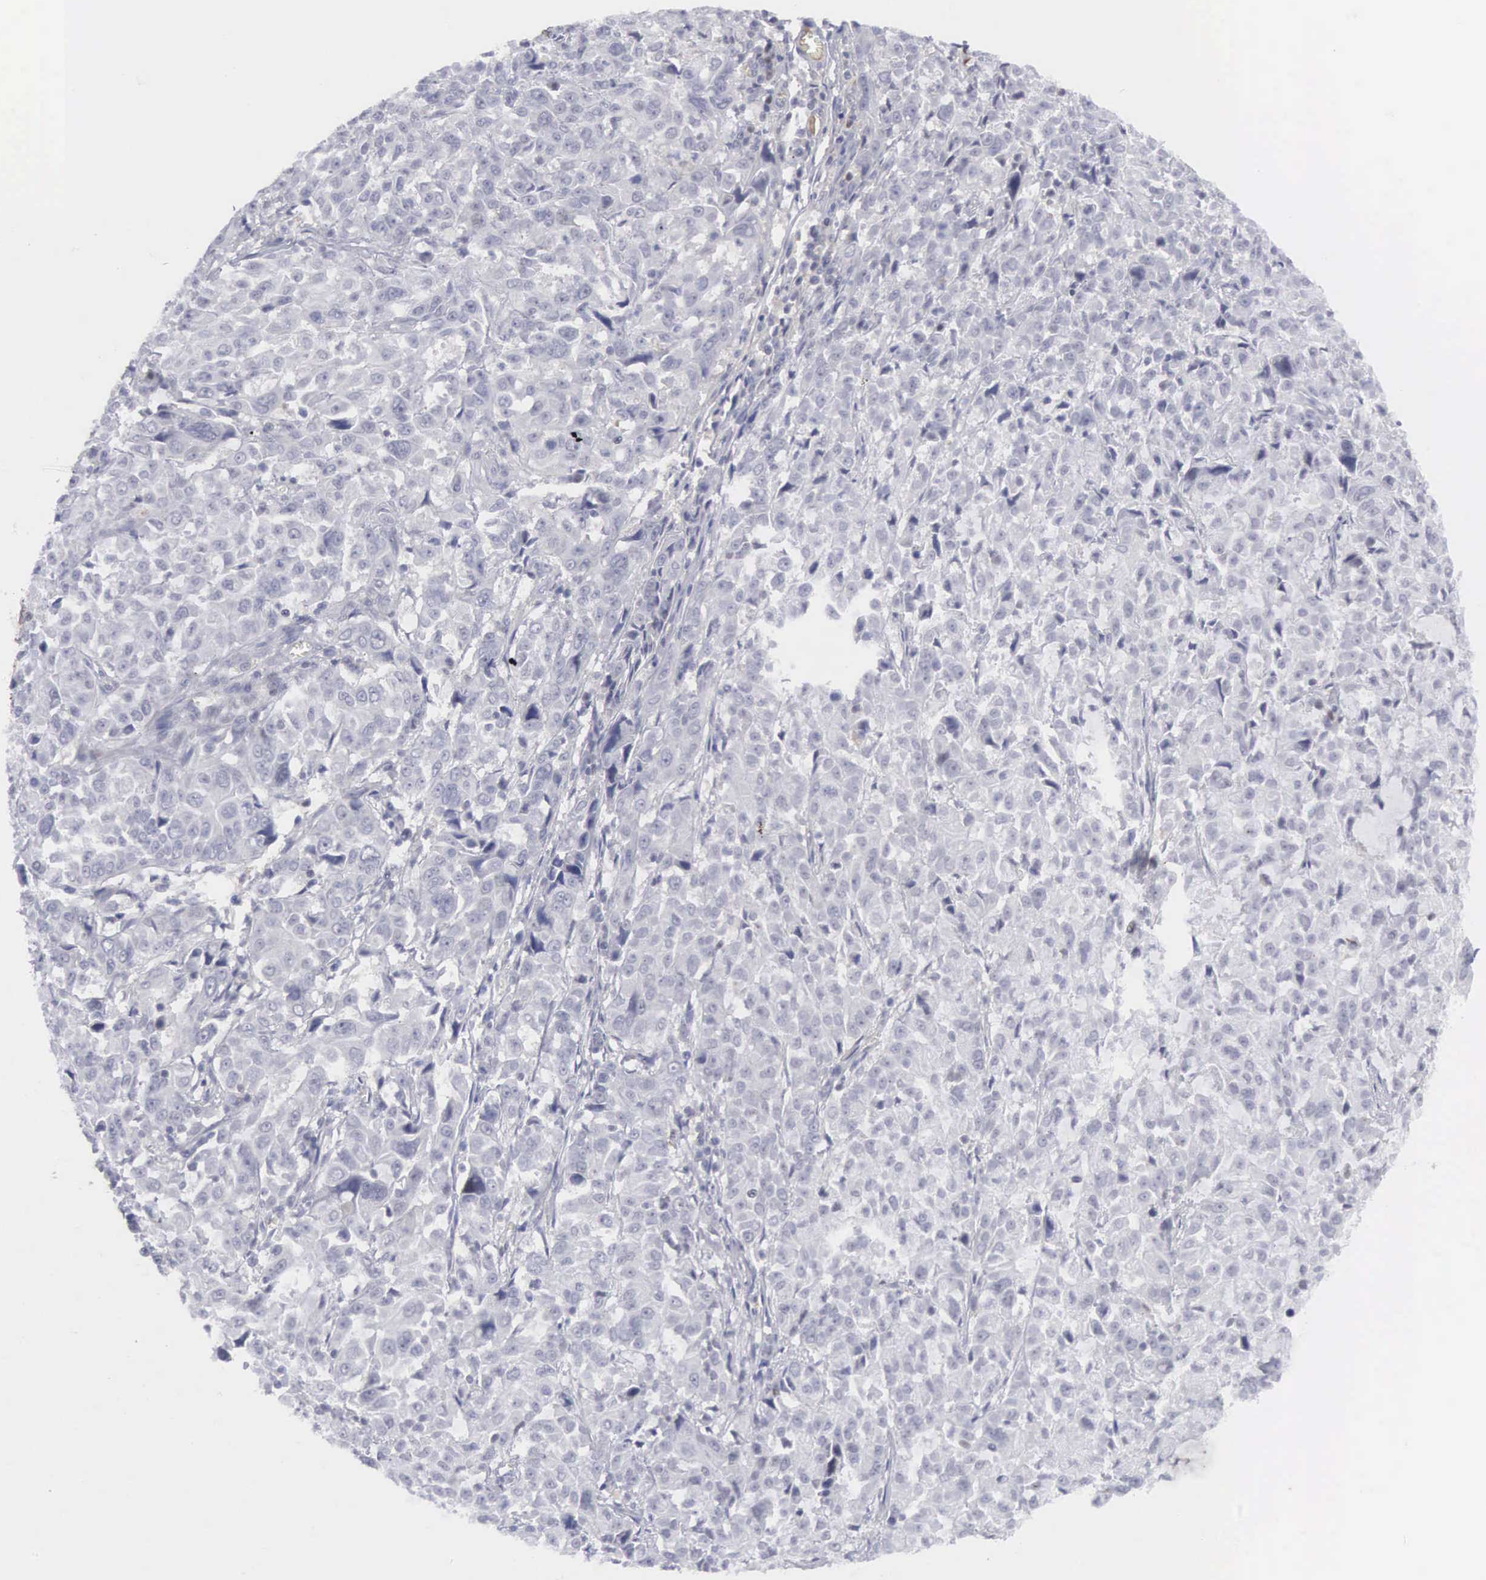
{"staining": {"intensity": "negative", "quantity": "none", "location": "none"}, "tissue": "pancreatic cancer", "cell_type": "Tumor cells", "image_type": "cancer", "snomed": [{"axis": "morphology", "description": "Adenocarcinoma, NOS"}, {"axis": "topography", "description": "Pancreas"}], "caption": "An IHC histopathology image of pancreatic cancer is shown. There is no staining in tumor cells of pancreatic cancer.", "gene": "RBPJ", "patient": {"sex": "female", "age": 52}}